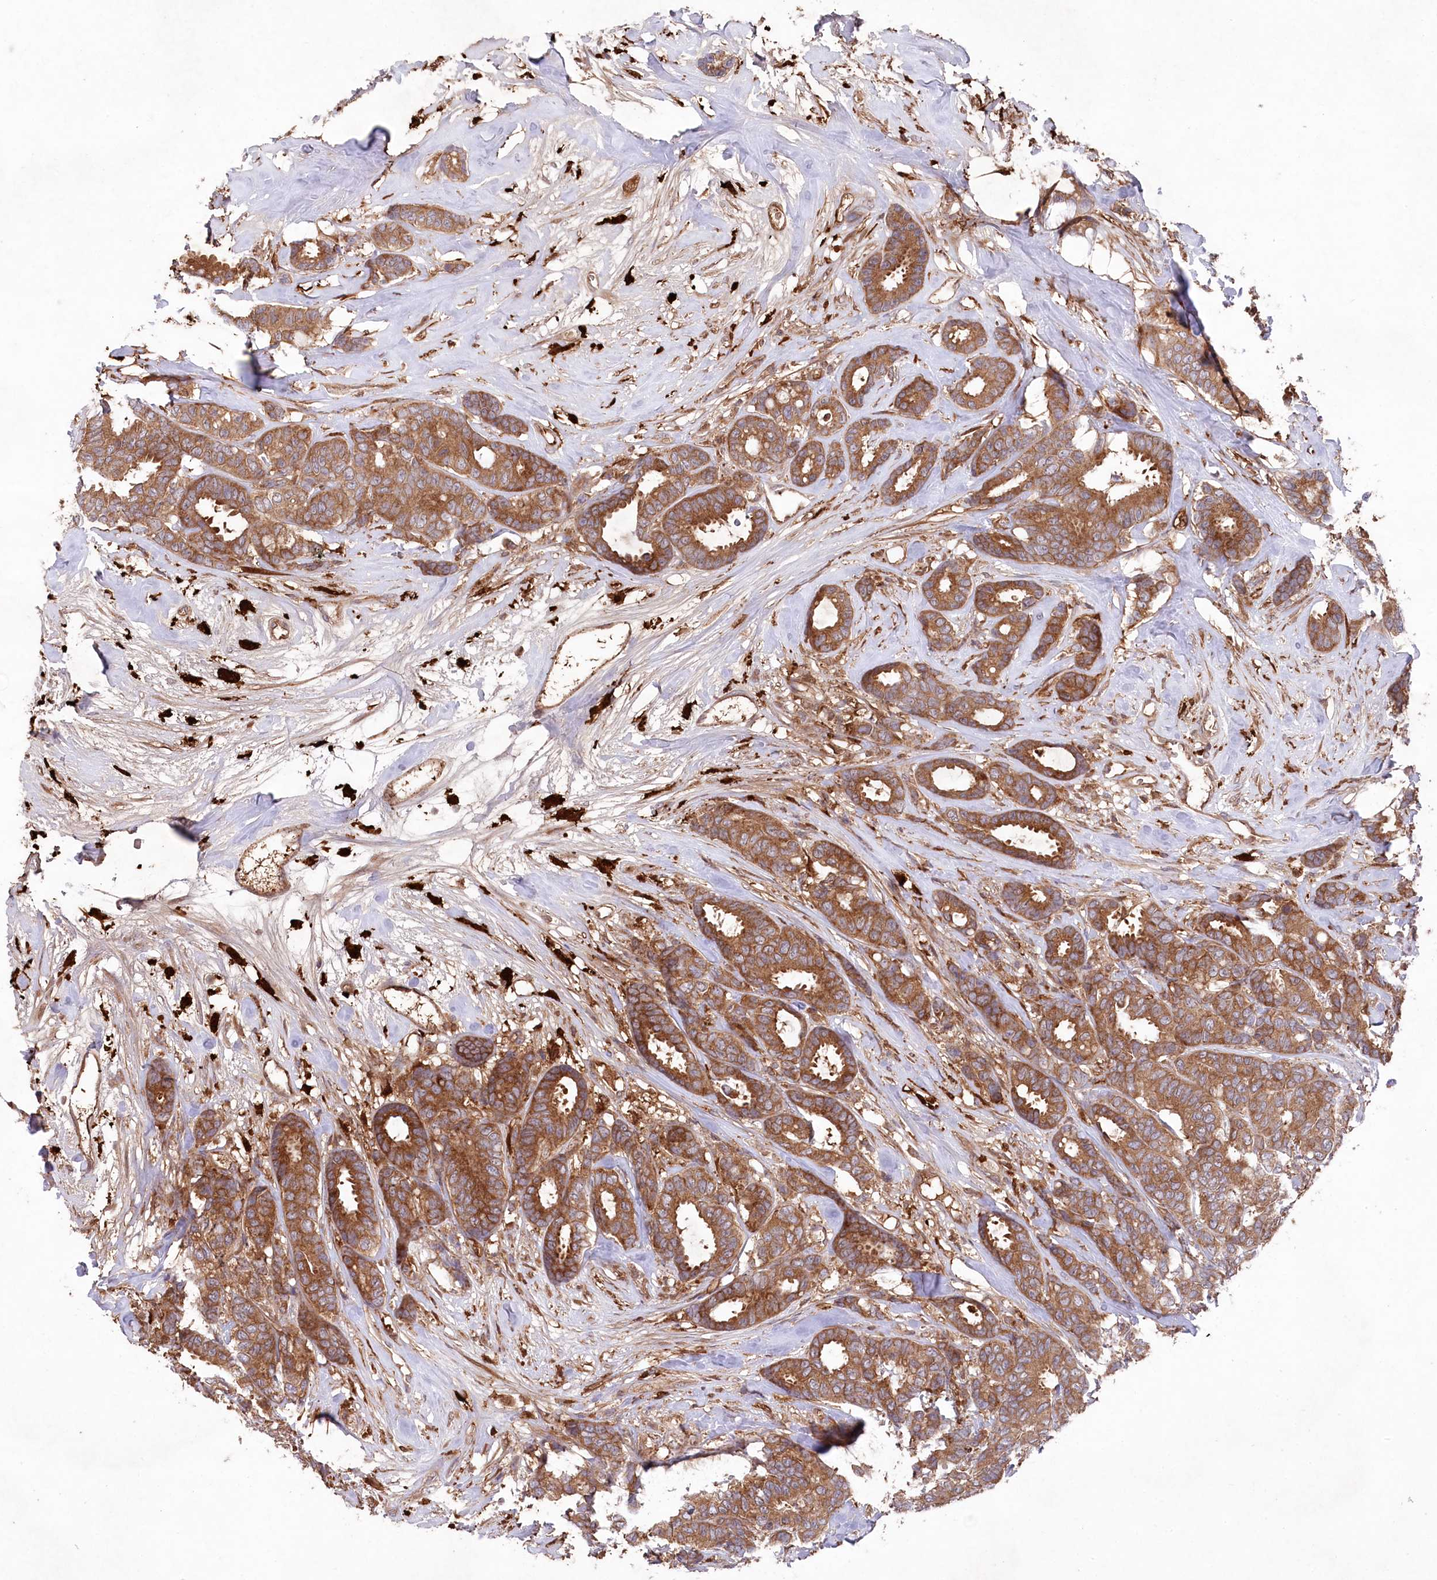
{"staining": {"intensity": "moderate", "quantity": ">75%", "location": "cytoplasmic/membranous"}, "tissue": "breast cancer", "cell_type": "Tumor cells", "image_type": "cancer", "snomed": [{"axis": "morphology", "description": "Duct carcinoma"}, {"axis": "topography", "description": "Breast"}], "caption": "Human intraductal carcinoma (breast) stained with a brown dye reveals moderate cytoplasmic/membranous positive expression in about >75% of tumor cells.", "gene": "PPP1R21", "patient": {"sex": "female", "age": 87}}